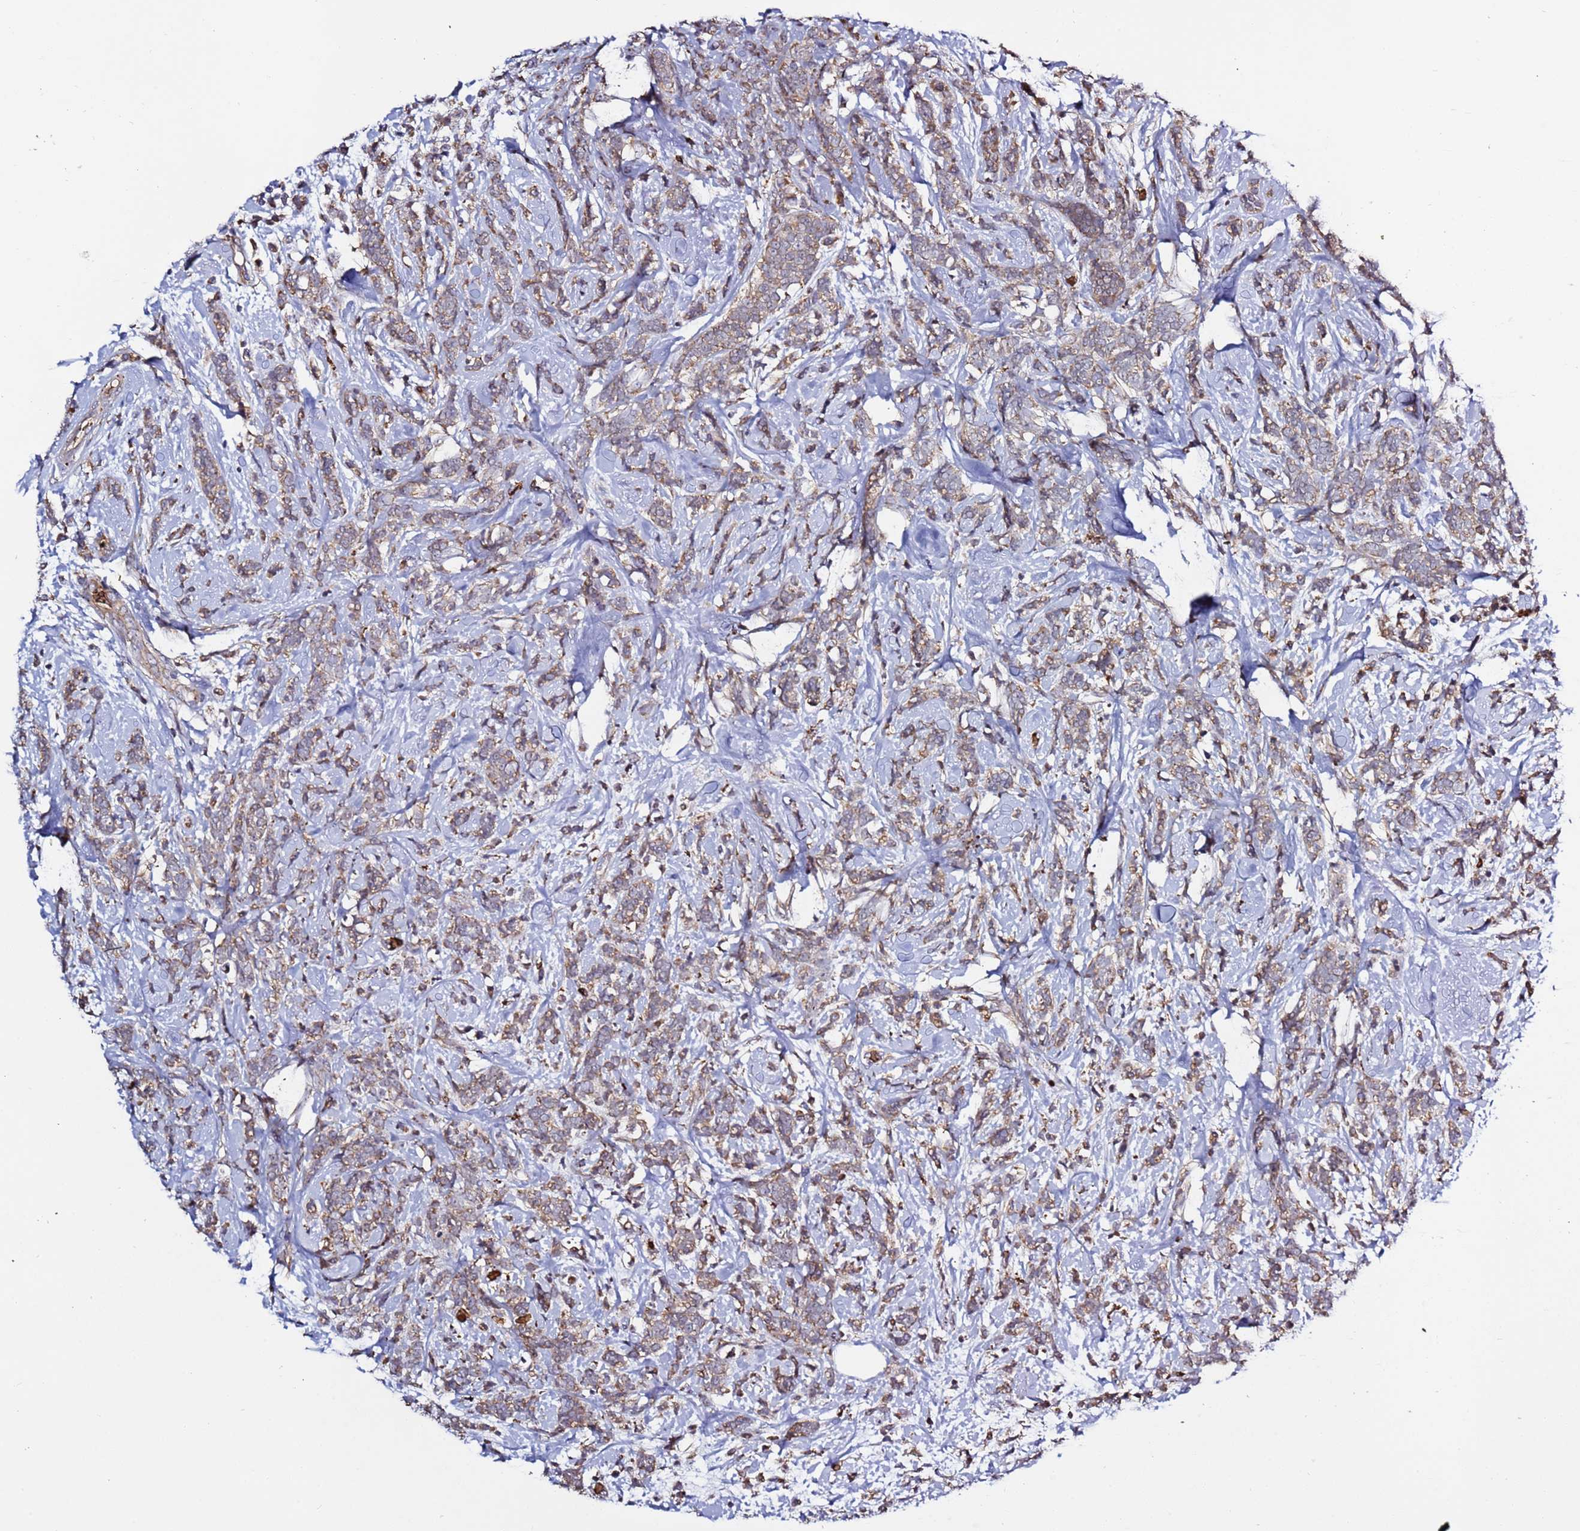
{"staining": {"intensity": "weak", "quantity": ">75%", "location": "cytoplasmic/membranous"}, "tissue": "breast cancer", "cell_type": "Tumor cells", "image_type": "cancer", "snomed": [{"axis": "morphology", "description": "Lobular carcinoma"}, {"axis": "topography", "description": "Breast"}], "caption": "An immunohistochemistry photomicrograph of neoplastic tissue is shown. Protein staining in brown shows weak cytoplasmic/membranous positivity in breast cancer (lobular carcinoma) within tumor cells.", "gene": "VPS36", "patient": {"sex": "female", "age": 58}}